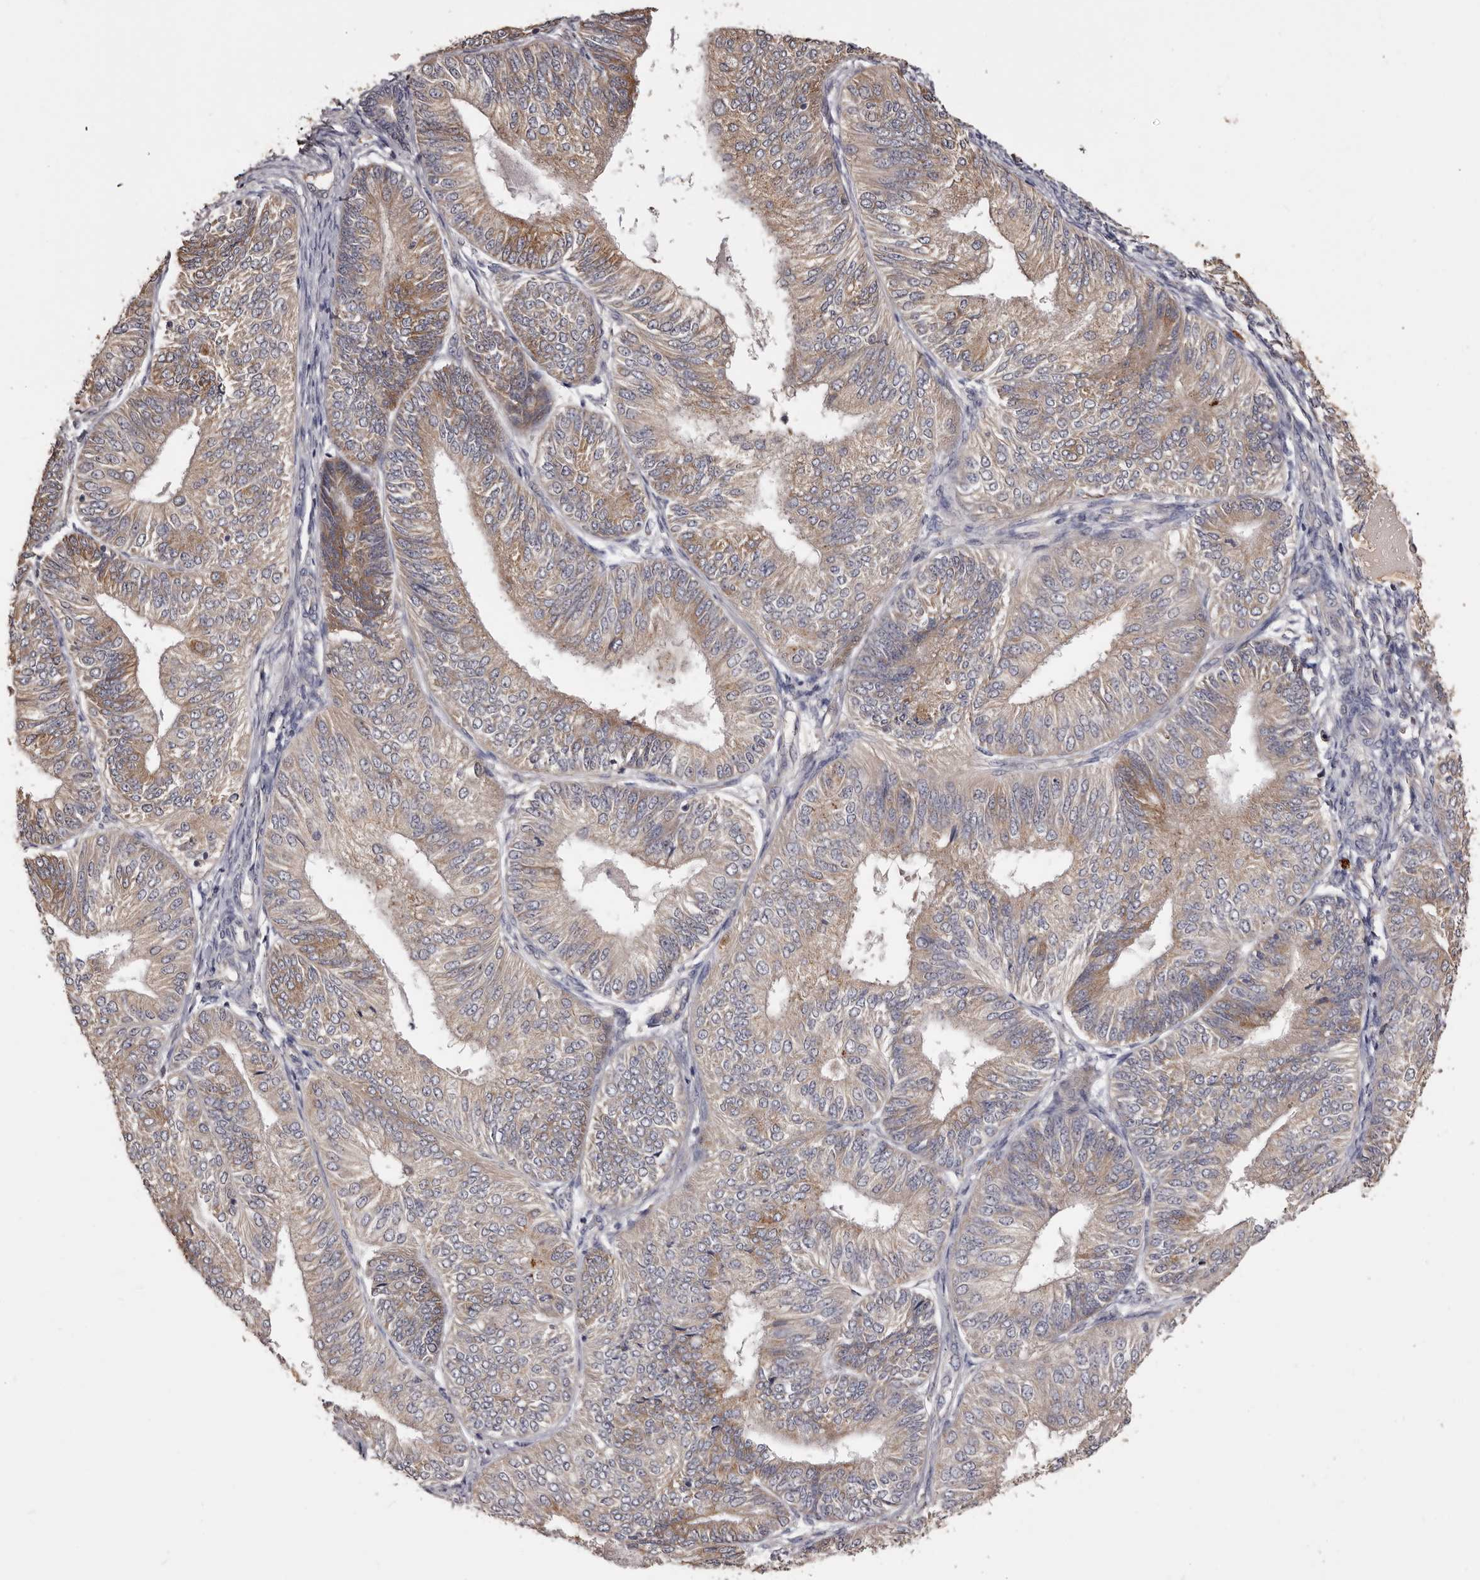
{"staining": {"intensity": "moderate", "quantity": "<25%", "location": "cytoplasmic/membranous"}, "tissue": "endometrial cancer", "cell_type": "Tumor cells", "image_type": "cancer", "snomed": [{"axis": "morphology", "description": "Adenocarcinoma, NOS"}, {"axis": "topography", "description": "Endometrium"}], "caption": "Immunohistochemical staining of human endometrial cancer (adenocarcinoma) displays moderate cytoplasmic/membranous protein staining in approximately <25% of tumor cells.", "gene": "ETNK1", "patient": {"sex": "female", "age": 58}}